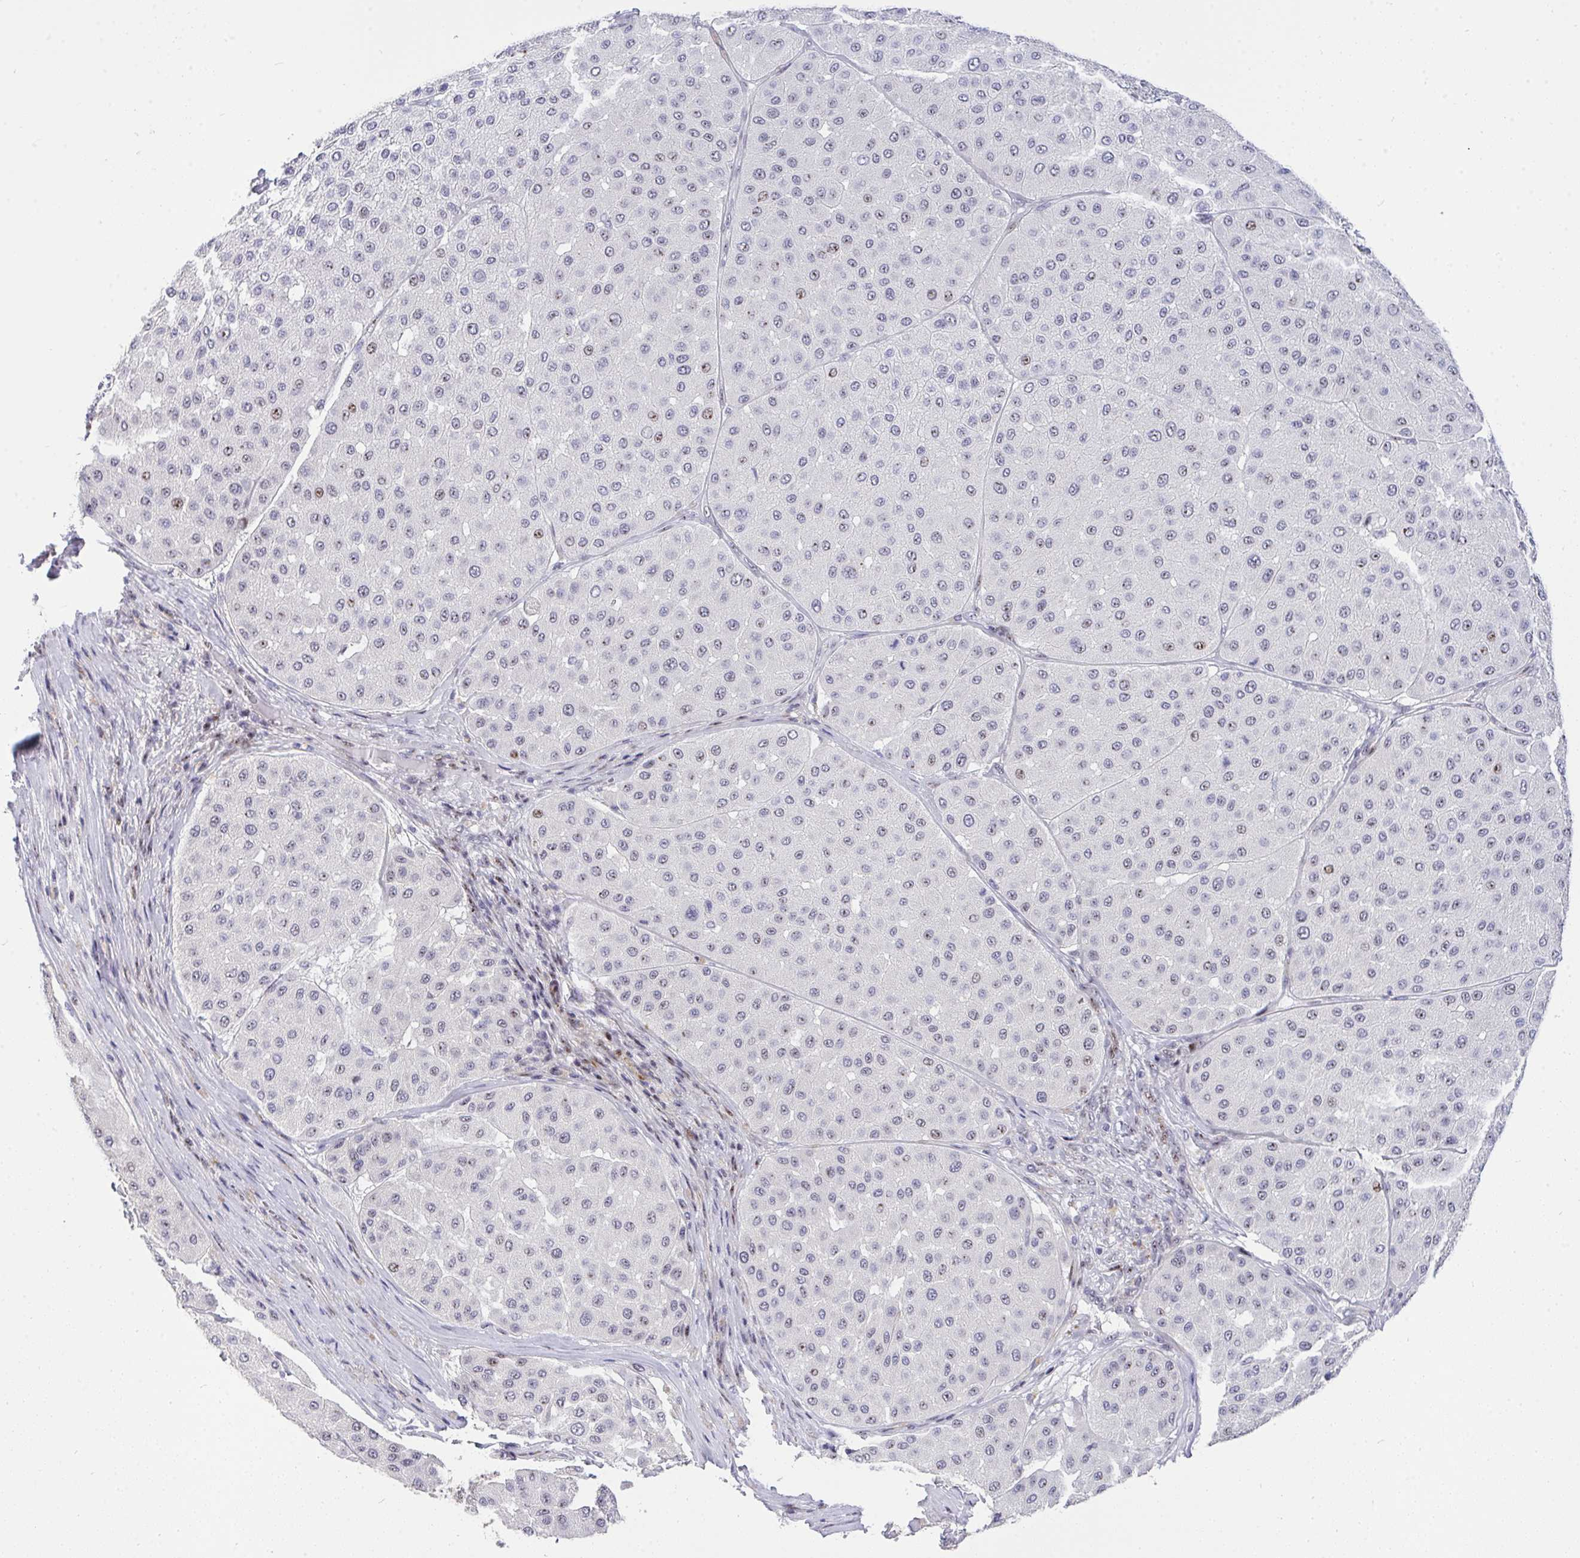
{"staining": {"intensity": "weak", "quantity": "<25%", "location": "nuclear"}, "tissue": "melanoma", "cell_type": "Tumor cells", "image_type": "cancer", "snomed": [{"axis": "morphology", "description": "Malignant melanoma, Metastatic site"}, {"axis": "topography", "description": "Smooth muscle"}], "caption": "Tumor cells show no significant protein staining in malignant melanoma (metastatic site). (DAB immunohistochemistry (IHC) visualized using brightfield microscopy, high magnification).", "gene": "PLPPR3", "patient": {"sex": "male", "age": 41}}